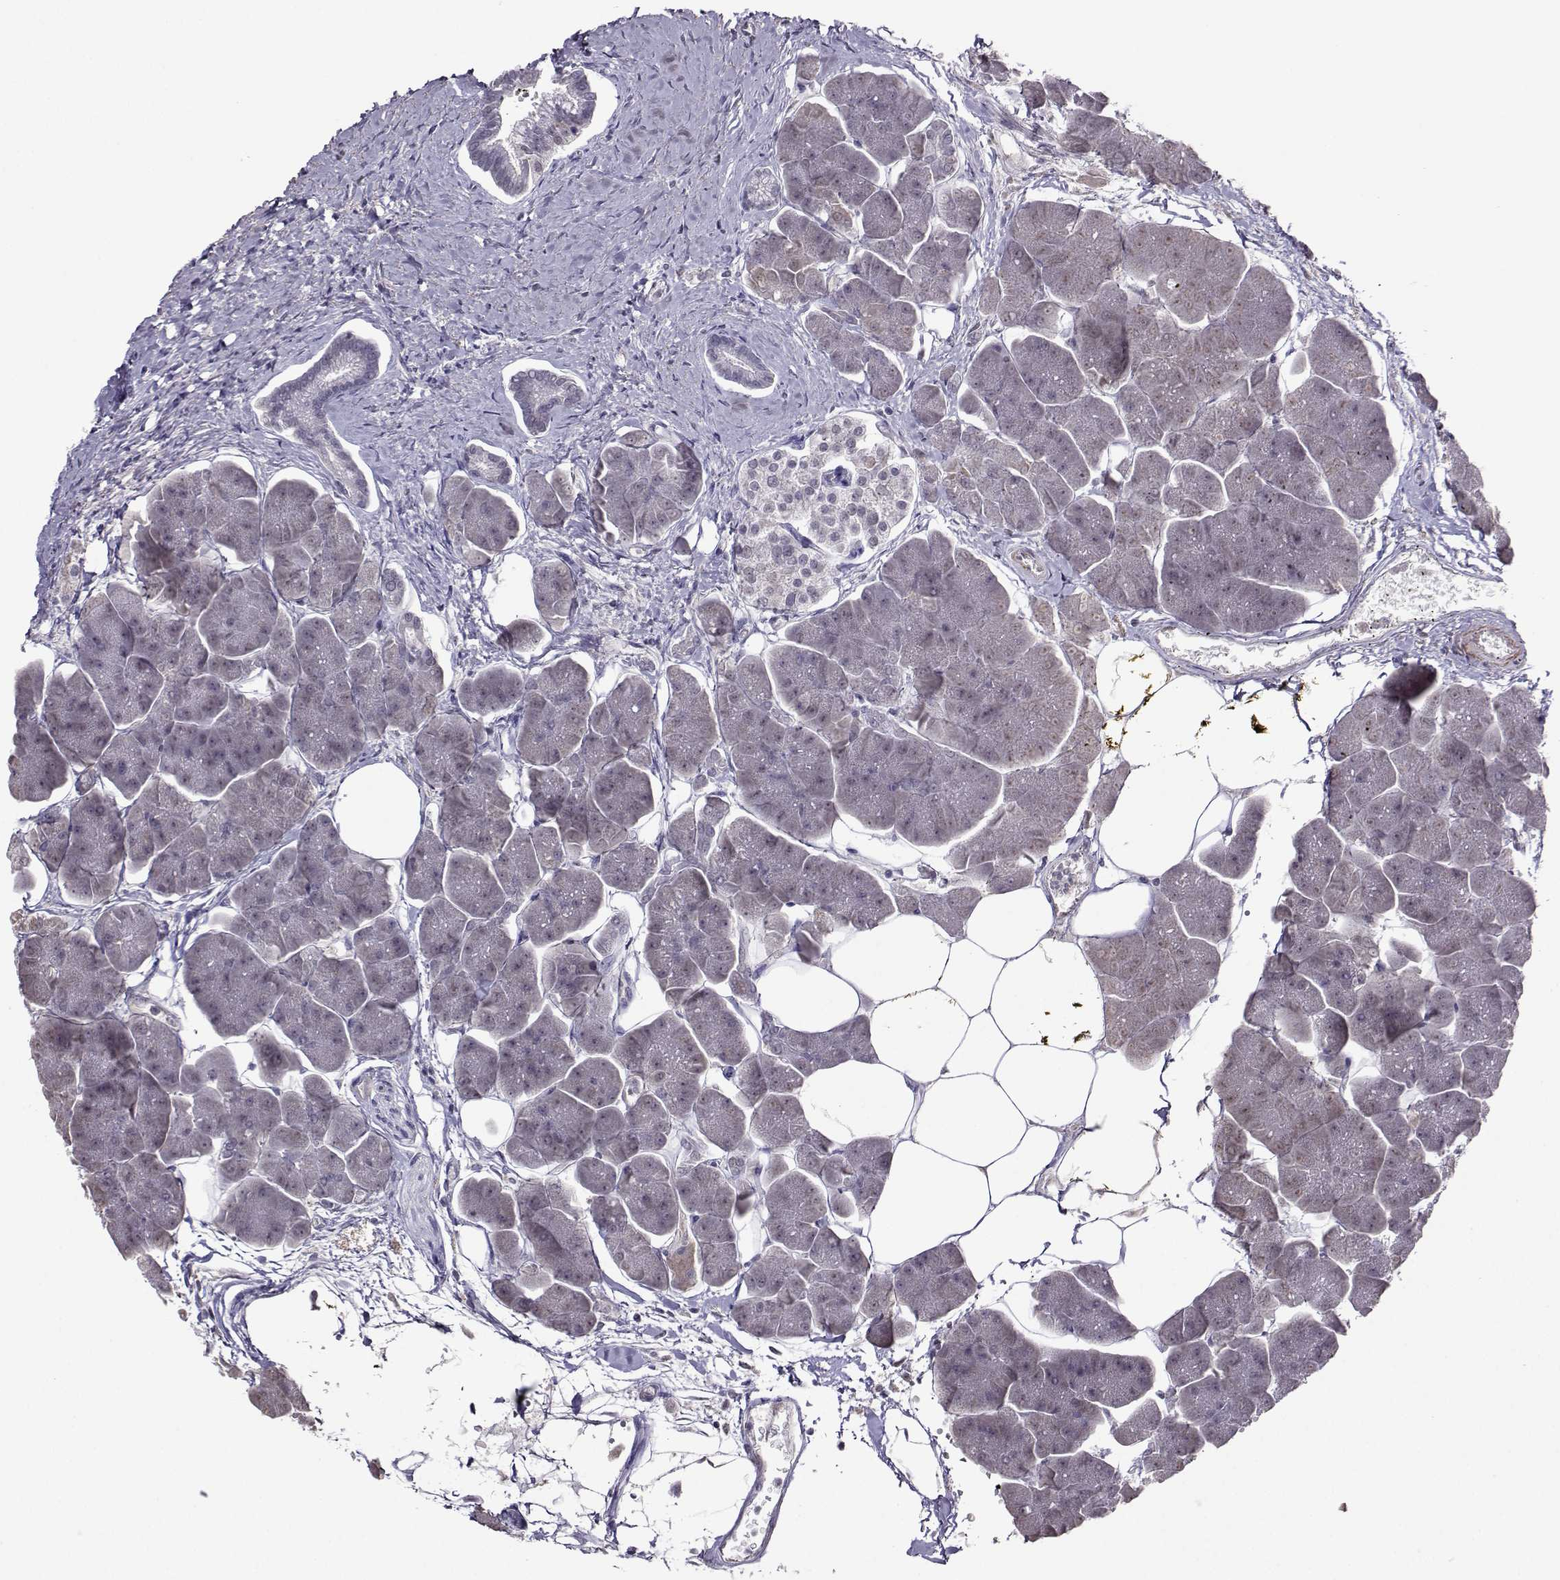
{"staining": {"intensity": "weak", "quantity": "<25%", "location": "cytoplasmic/membranous"}, "tissue": "pancreas", "cell_type": "Exocrine glandular cells", "image_type": "normal", "snomed": [{"axis": "morphology", "description": "Normal tissue, NOS"}, {"axis": "topography", "description": "Adipose tissue"}, {"axis": "topography", "description": "Pancreas"}, {"axis": "topography", "description": "Peripheral nerve tissue"}], "caption": "High magnification brightfield microscopy of normal pancreas stained with DAB (brown) and counterstained with hematoxylin (blue): exocrine glandular cells show no significant expression. (Stains: DAB (3,3'-diaminobenzidine) IHC with hematoxylin counter stain, Microscopy: brightfield microscopy at high magnification).", "gene": "DDX20", "patient": {"sex": "female", "age": 58}}